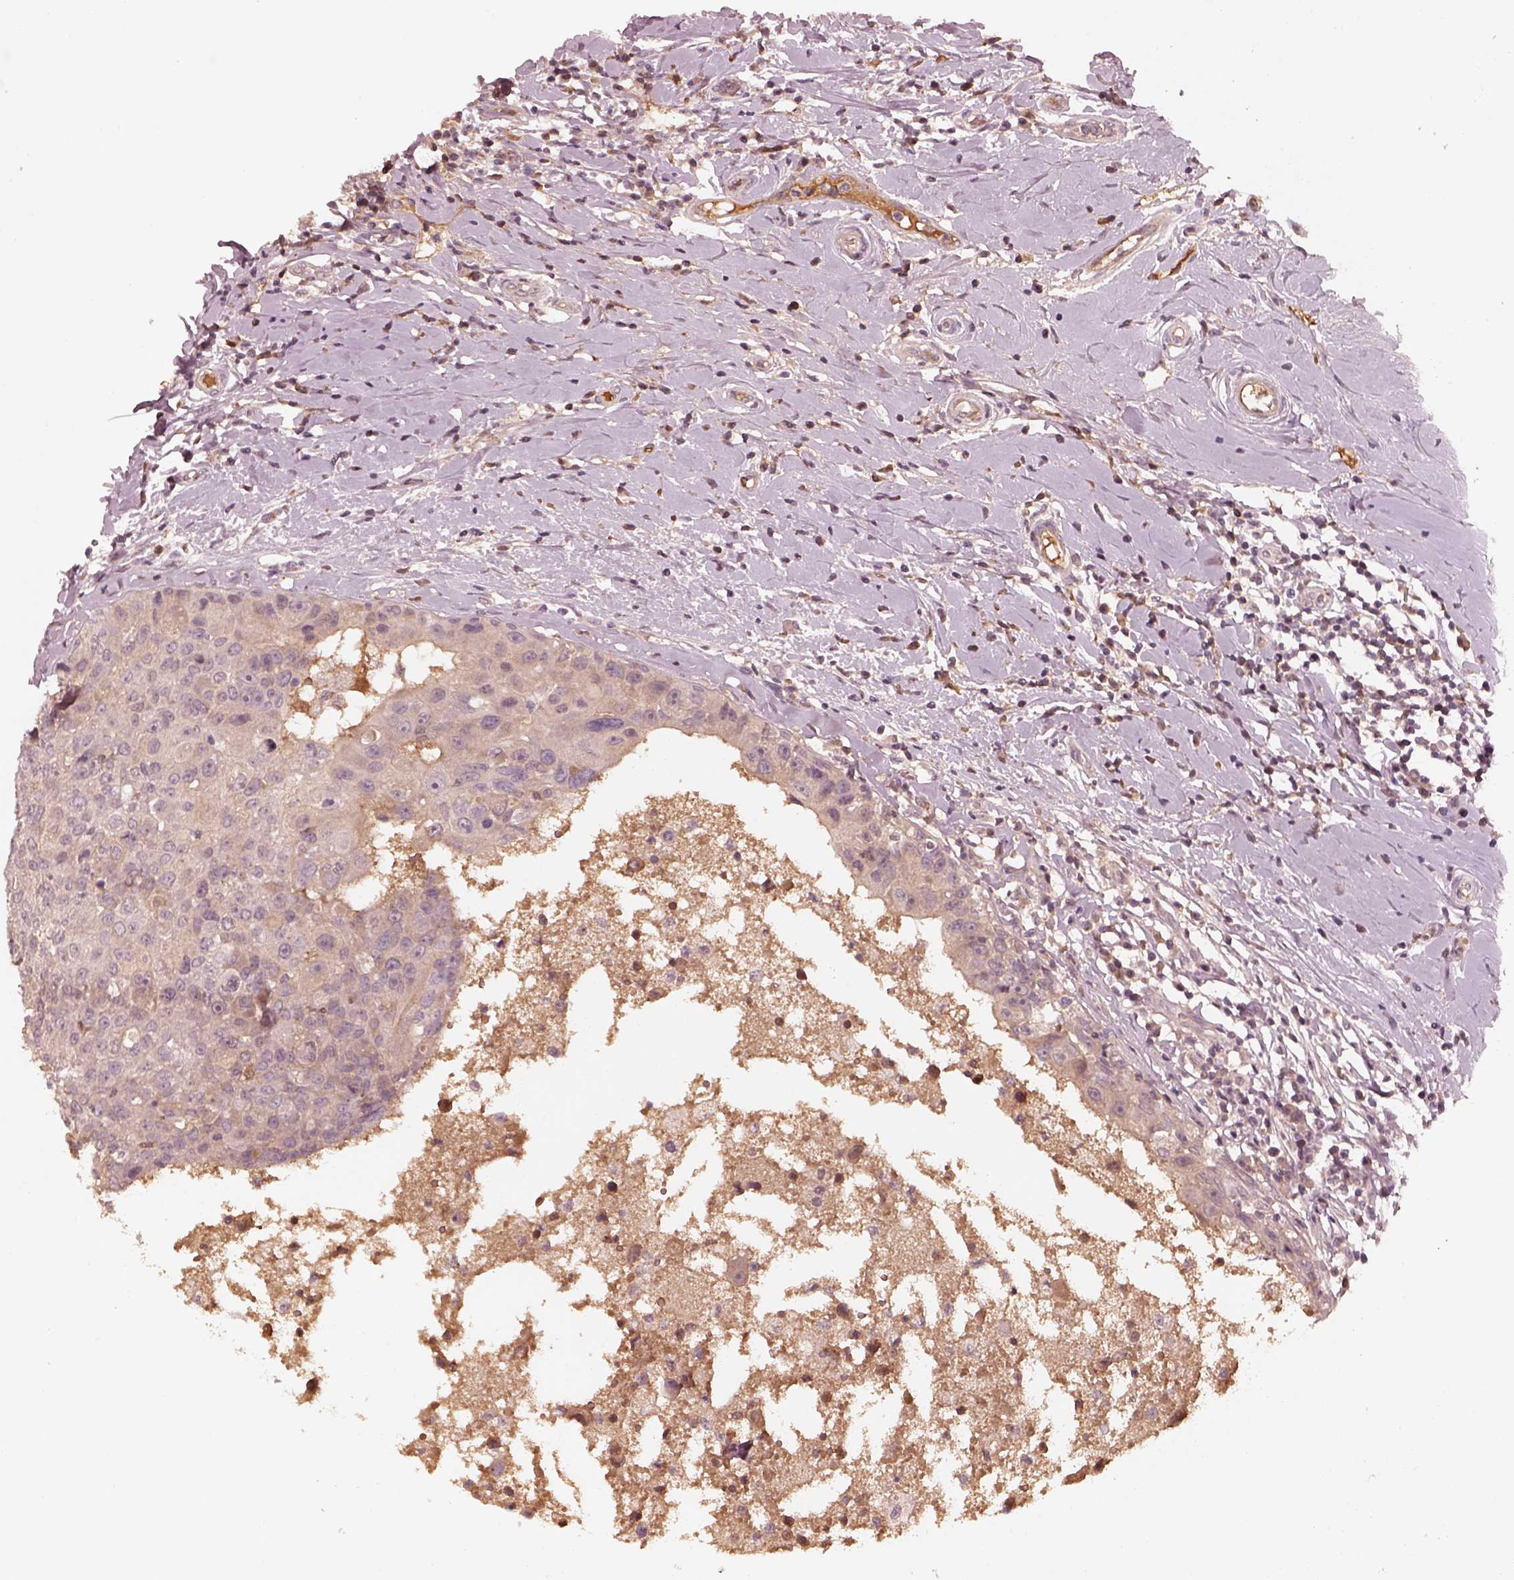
{"staining": {"intensity": "negative", "quantity": "none", "location": "none"}, "tissue": "breast cancer", "cell_type": "Tumor cells", "image_type": "cancer", "snomed": [{"axis": "morphology", "description": "Duct carcinoma"}, {"axis": "topography", "description": "Breast"}], "caption": "Tumor cells show no significant protein expression in breast invasive ductal carcinoma. Brightfield microscopy of IHC stained with DAB (3,3'-diaminobenzidine) (brown) and hematoxylin (blue), captured at high magnification.", "gene": "TF", "patient": {"sex": "female", "age": 27}}